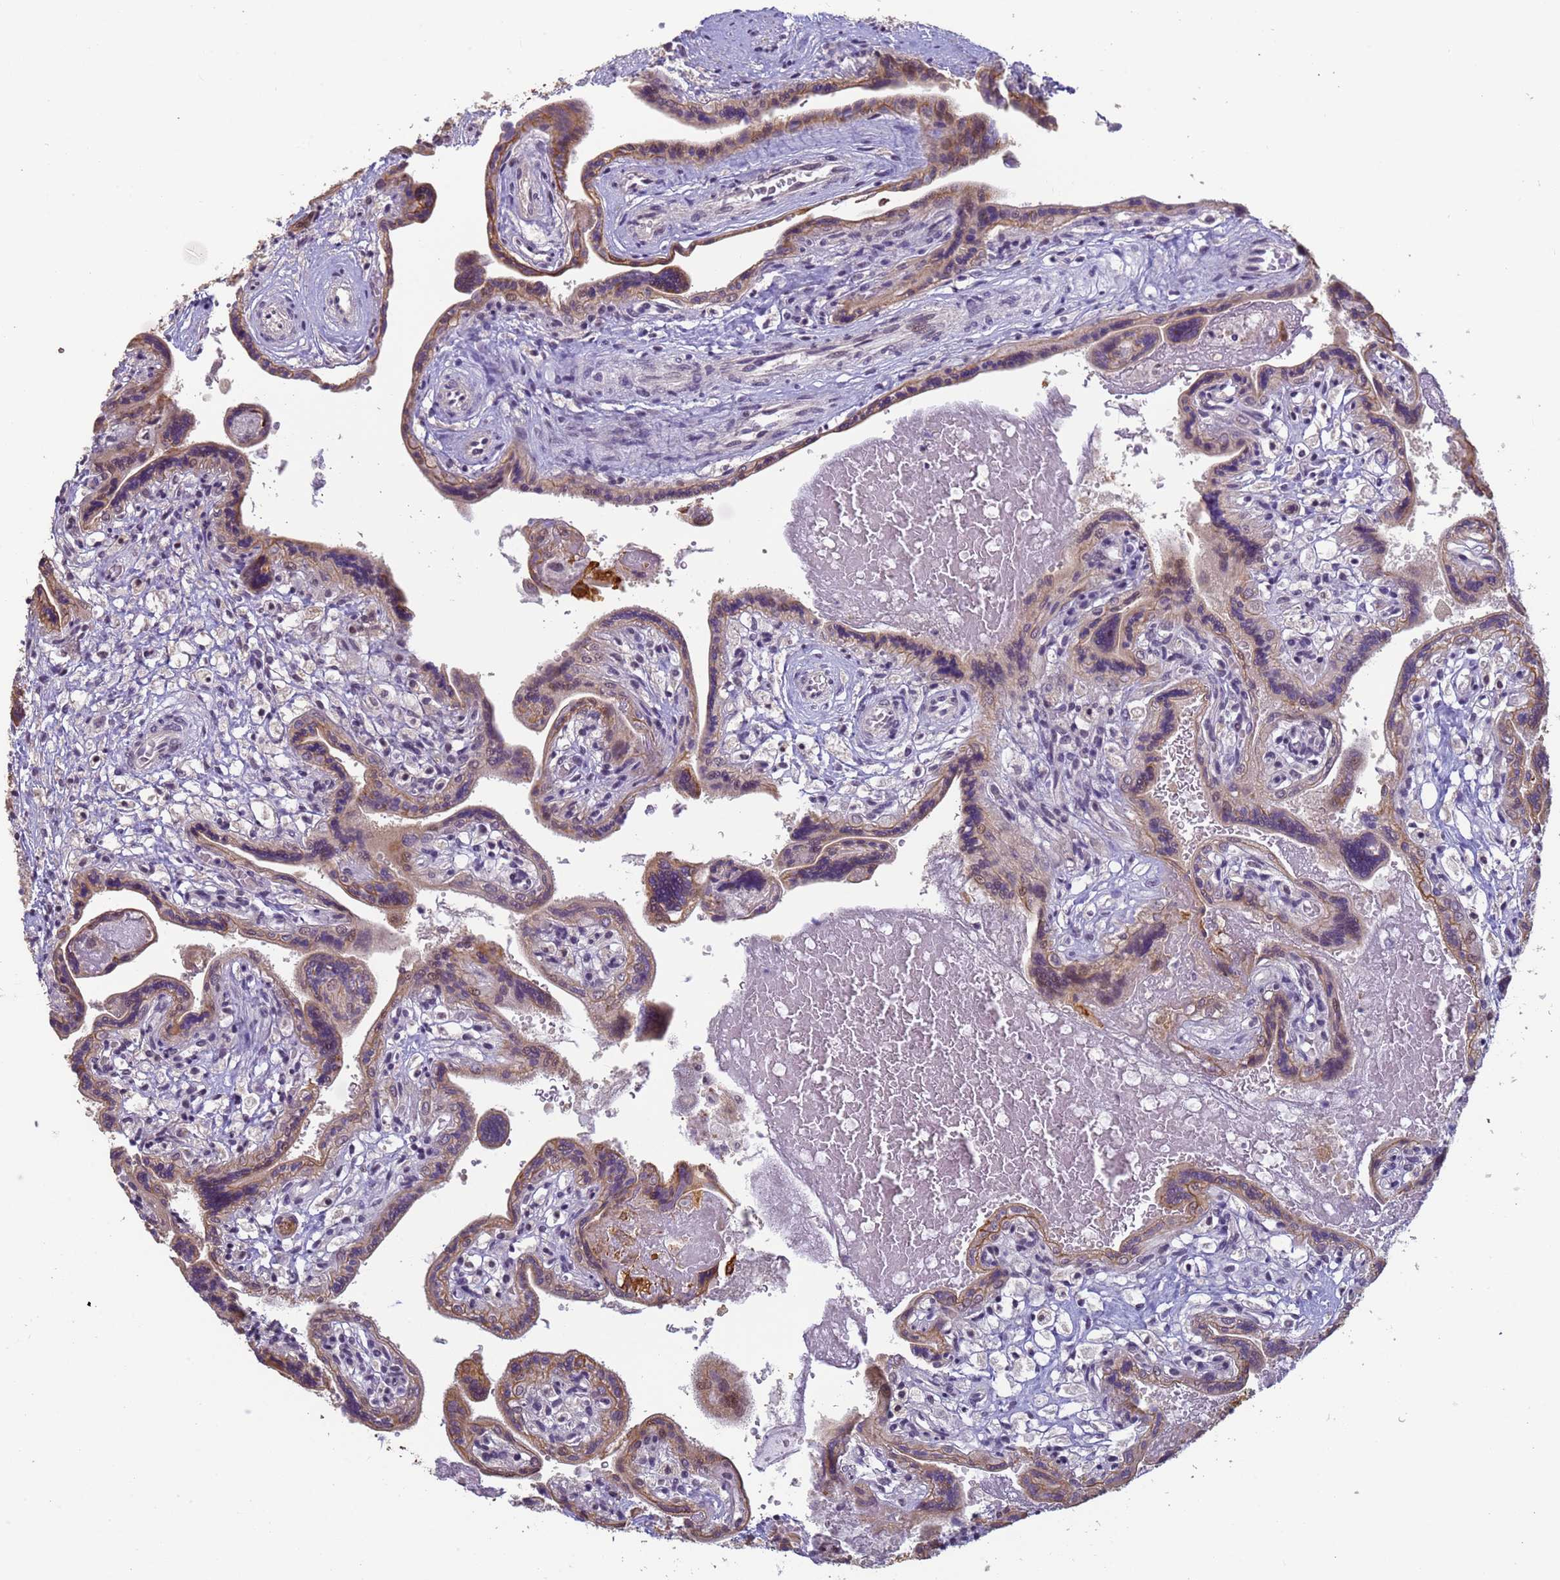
{"staining": {"intensity": "strong", "quantity": ">75%", "location": "cytoplasmic/membranous"}, "tissue": "placenta", "cell_type": "Trophoblastic cells", "image_type": "normal", "snomed": [{"axis": "morphology", "description": "Normal tissue, NOS"}, {"axis": "topography", "description": "Placenta"}], "caption": "Strong cytoplasmic/membranous staining is identified in about >75% of trophoblastic cells in unremarkable placenta.", "gene": "VWA3A", "patient": {"sex": "female", "age": 37}}